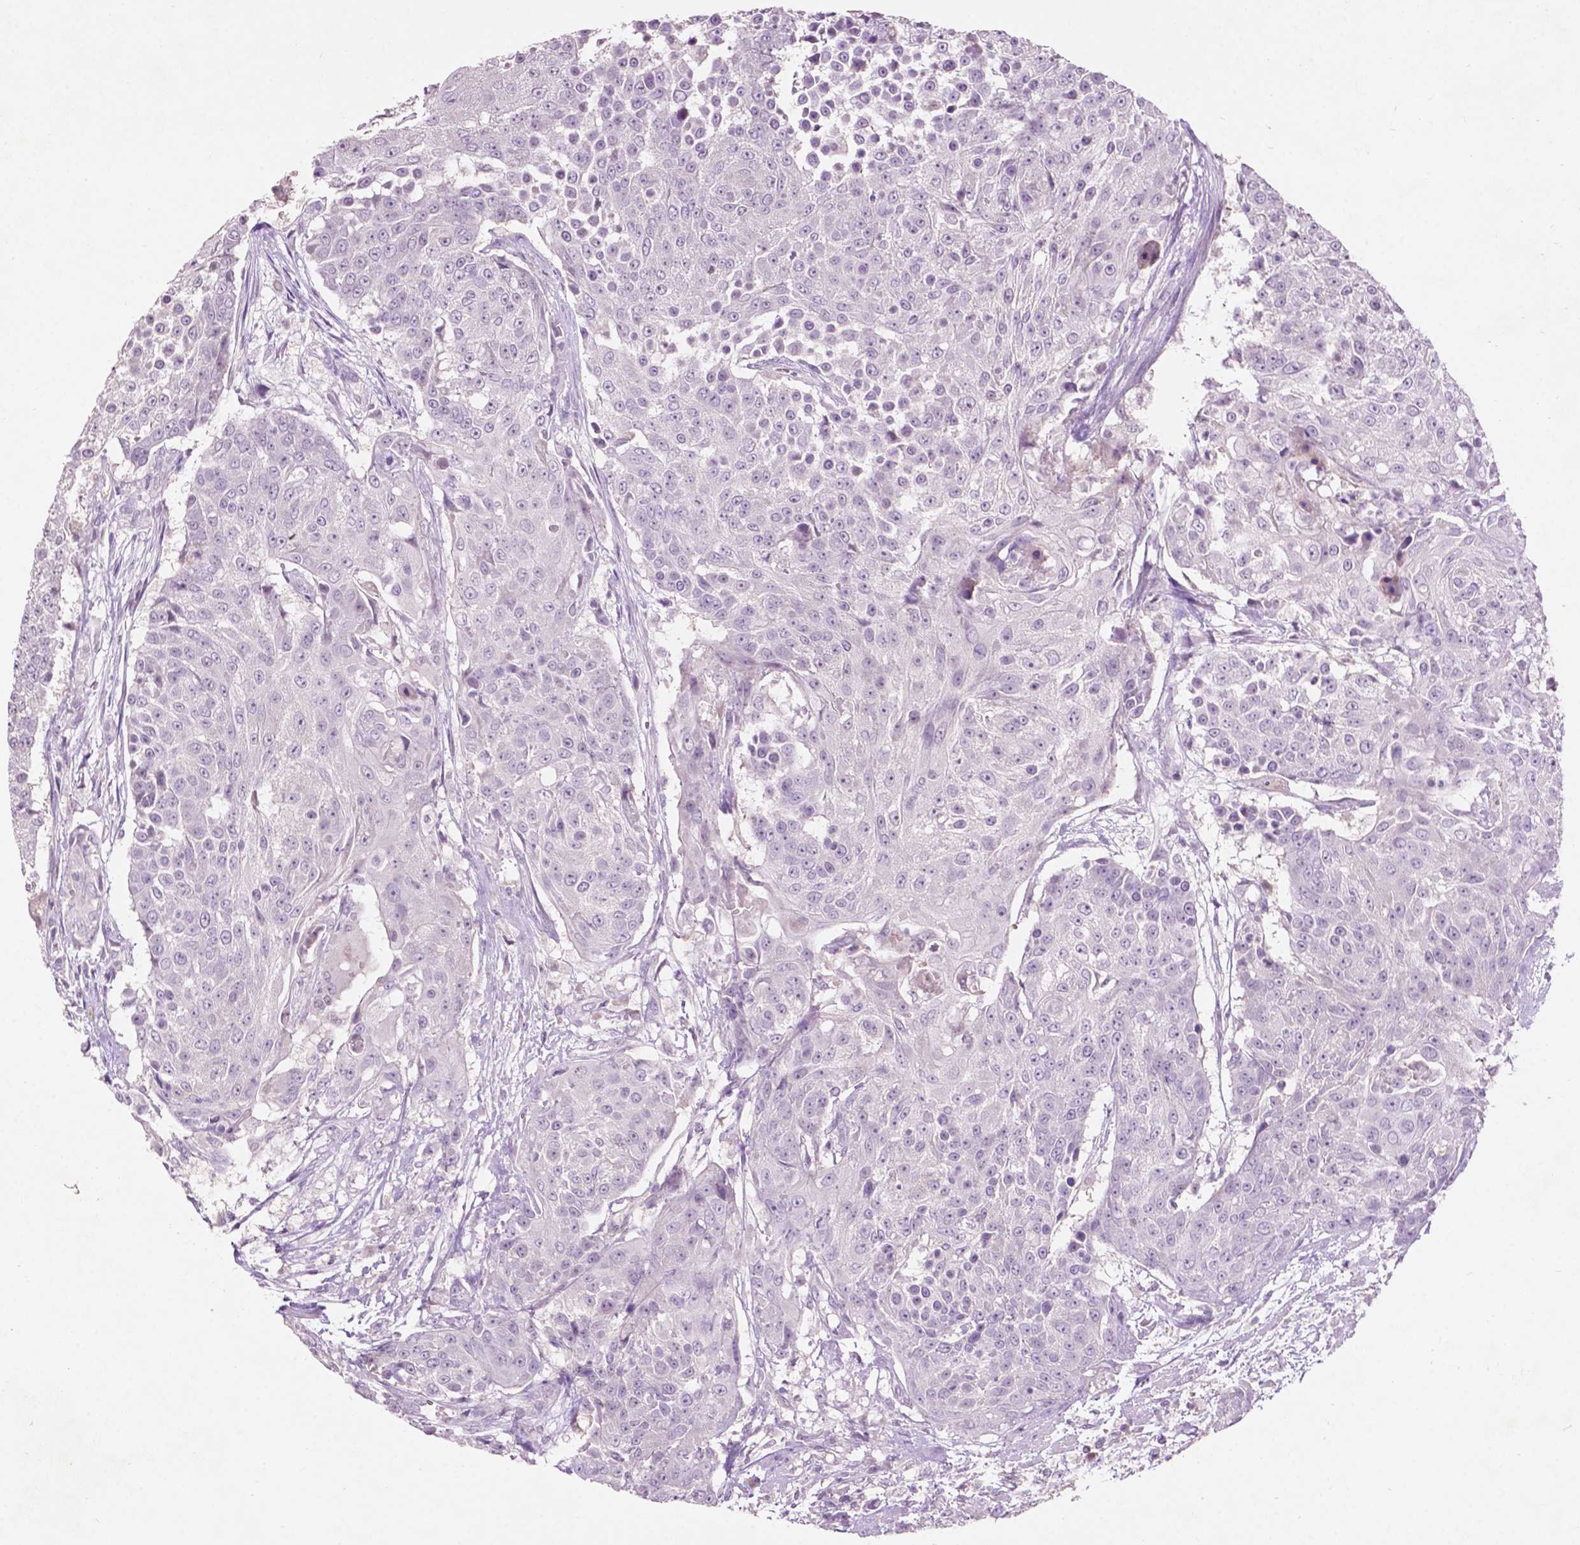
{"staining": {"intensity": "negative", "quantity": "none", "location": "none"}, "tissue": "urothelial cancer", "cell_type": "Tumor cells", "image_type": "cancer", "snomed": [{"axis": "morphology", "description": "Urothelial carcinoma, High grade"}, {"axis": "topography", "description": "Urinary bladder"}], "caption": "Urothelial carcinoma (high-grade) was stained to show a protein in brown. There is no significant staining in tumor cells.", "gene": "TM6SF2", "patient": {"sex": "female", "age": 63}}